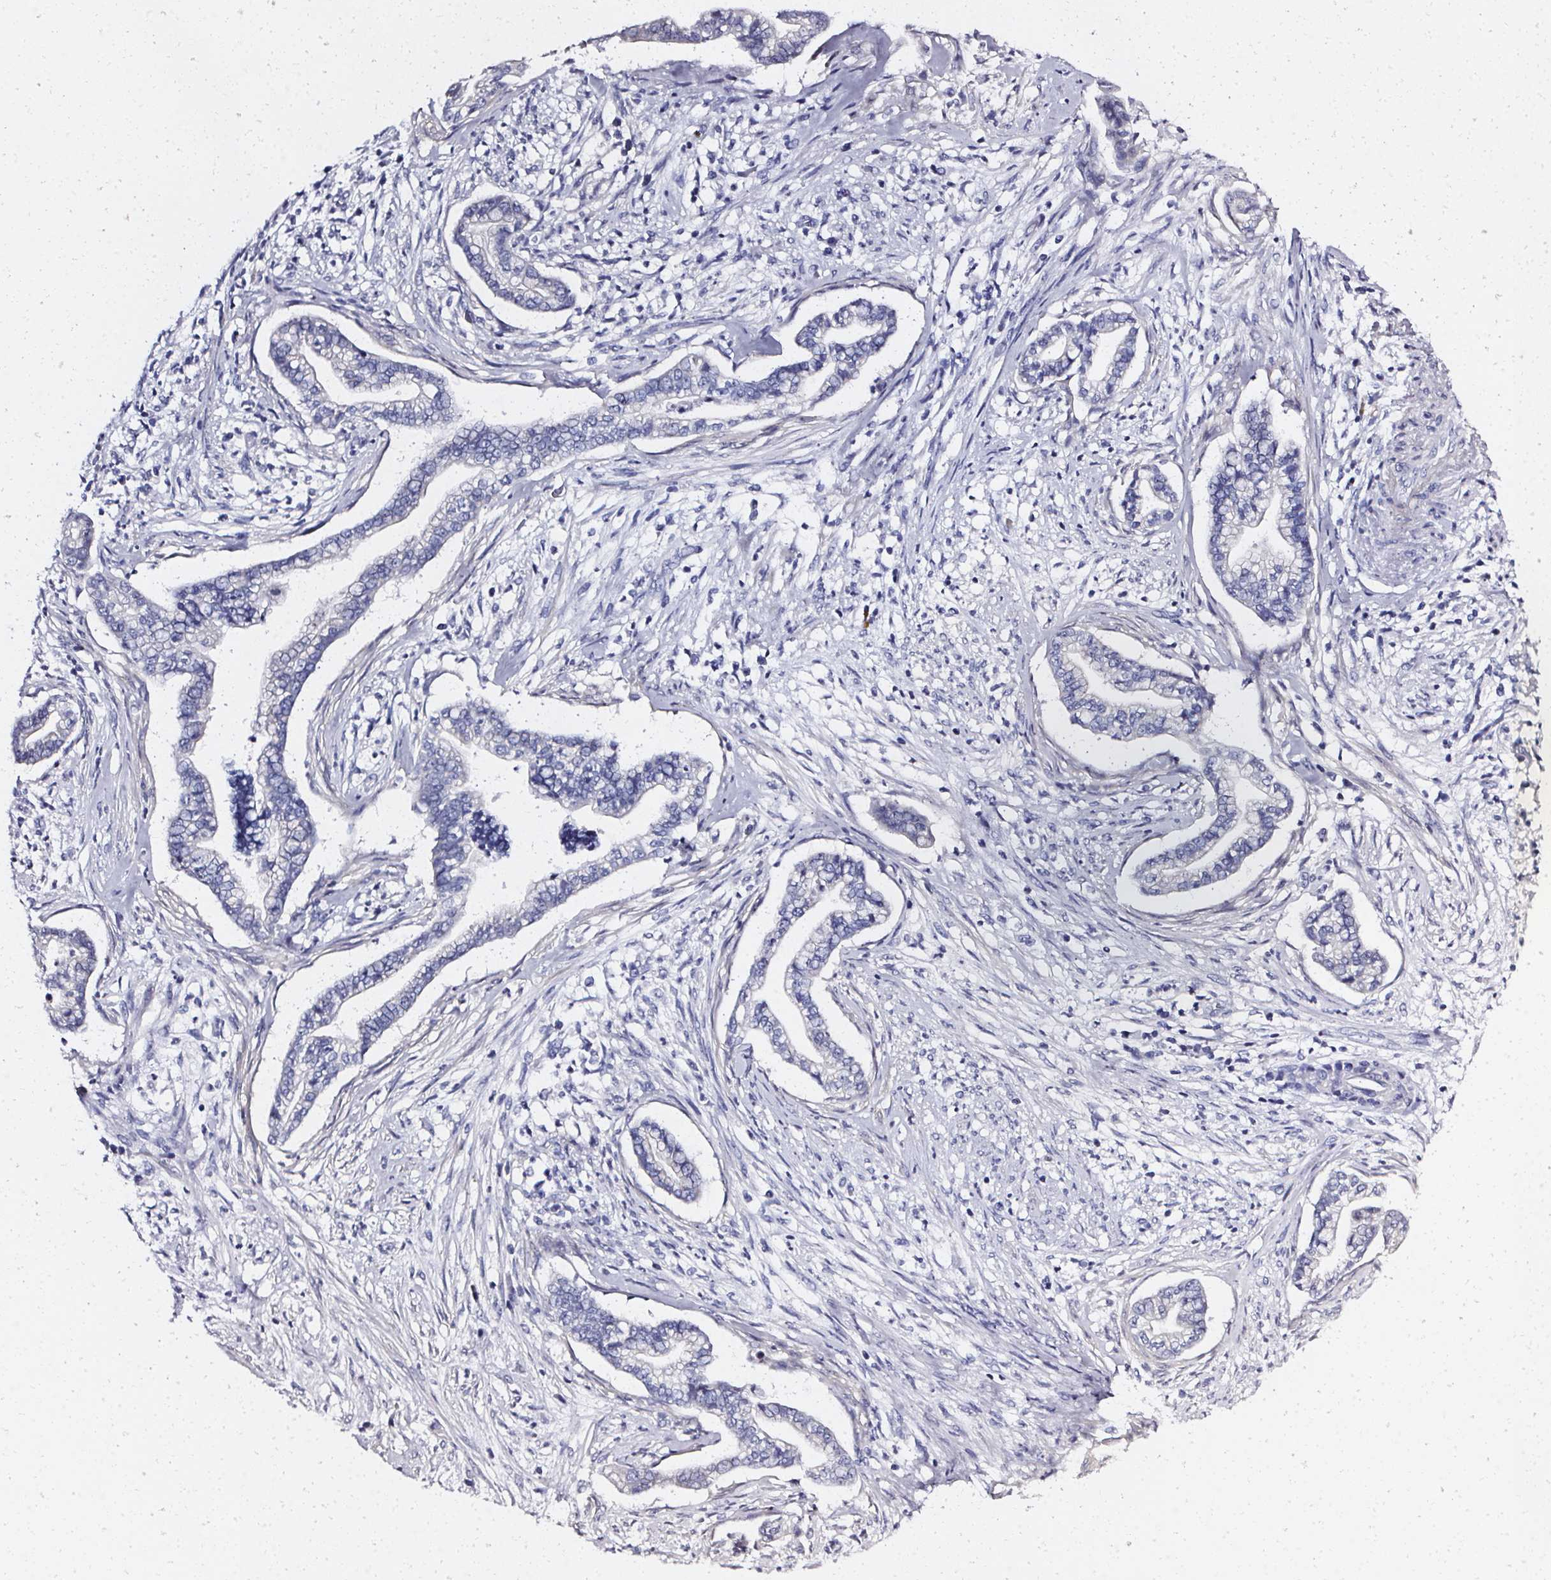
{"staining": {"intensity": "negative", "quantity": "none", "location": "none"}, "tissue": "cervical cancer", "cell_type": "Tumor cells", "image_type": "cancer", "snomed": [{"axis": "morphology", "description": "Adenocarcinoma, NOS"}, {"axis": "topography", "description": "Cervix"}], "caption": "Immunohistochemistry (IHC) of cervical adenocarcinoma reveals no positivity in tumor cells. Brightfield microscopy of immunohistochemistry stained with DAB (brown) and hematoxylin (blue), captured at high magnification.", "gene": "ELAVL2", "patient": {"sex": "female", "age": 62}}